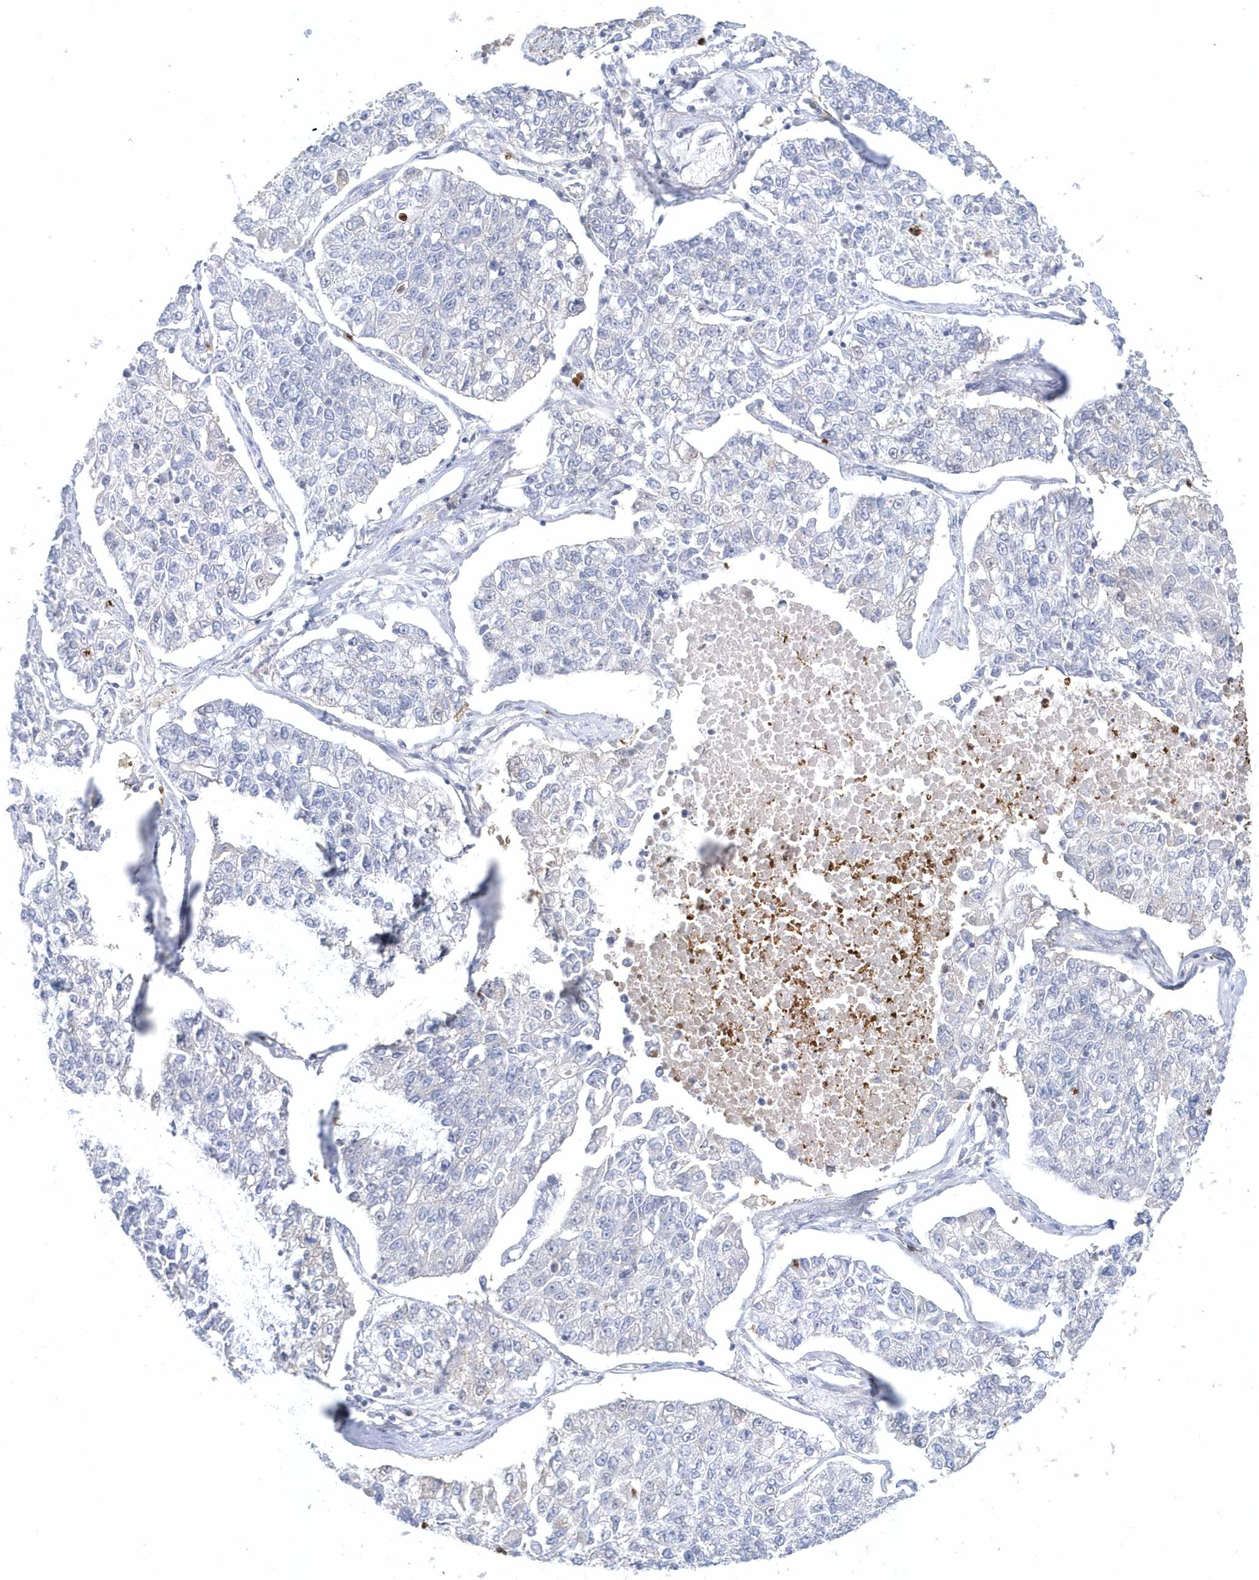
{"staining": {"intensity": "negative", "quantity": "none", "location": "none"}, "tissue": "lung cancer", "cell_type": "Tumor cells", "image_type": "cancer", "snomed": [{"axis": "morphology", "description": "Adenocarcinoma, NOS"}, {"axis": "topography", "description": "Lung"}], "caption": "A high-resolution image shows immunohistochemistry staining of lung cancer, which shows no significant expression in tumor cells. (DAB immunohistochemistry with hematoxylin counter stain).", "gene": "RNF7", "patient": {"sex": "male", "age": 49}}